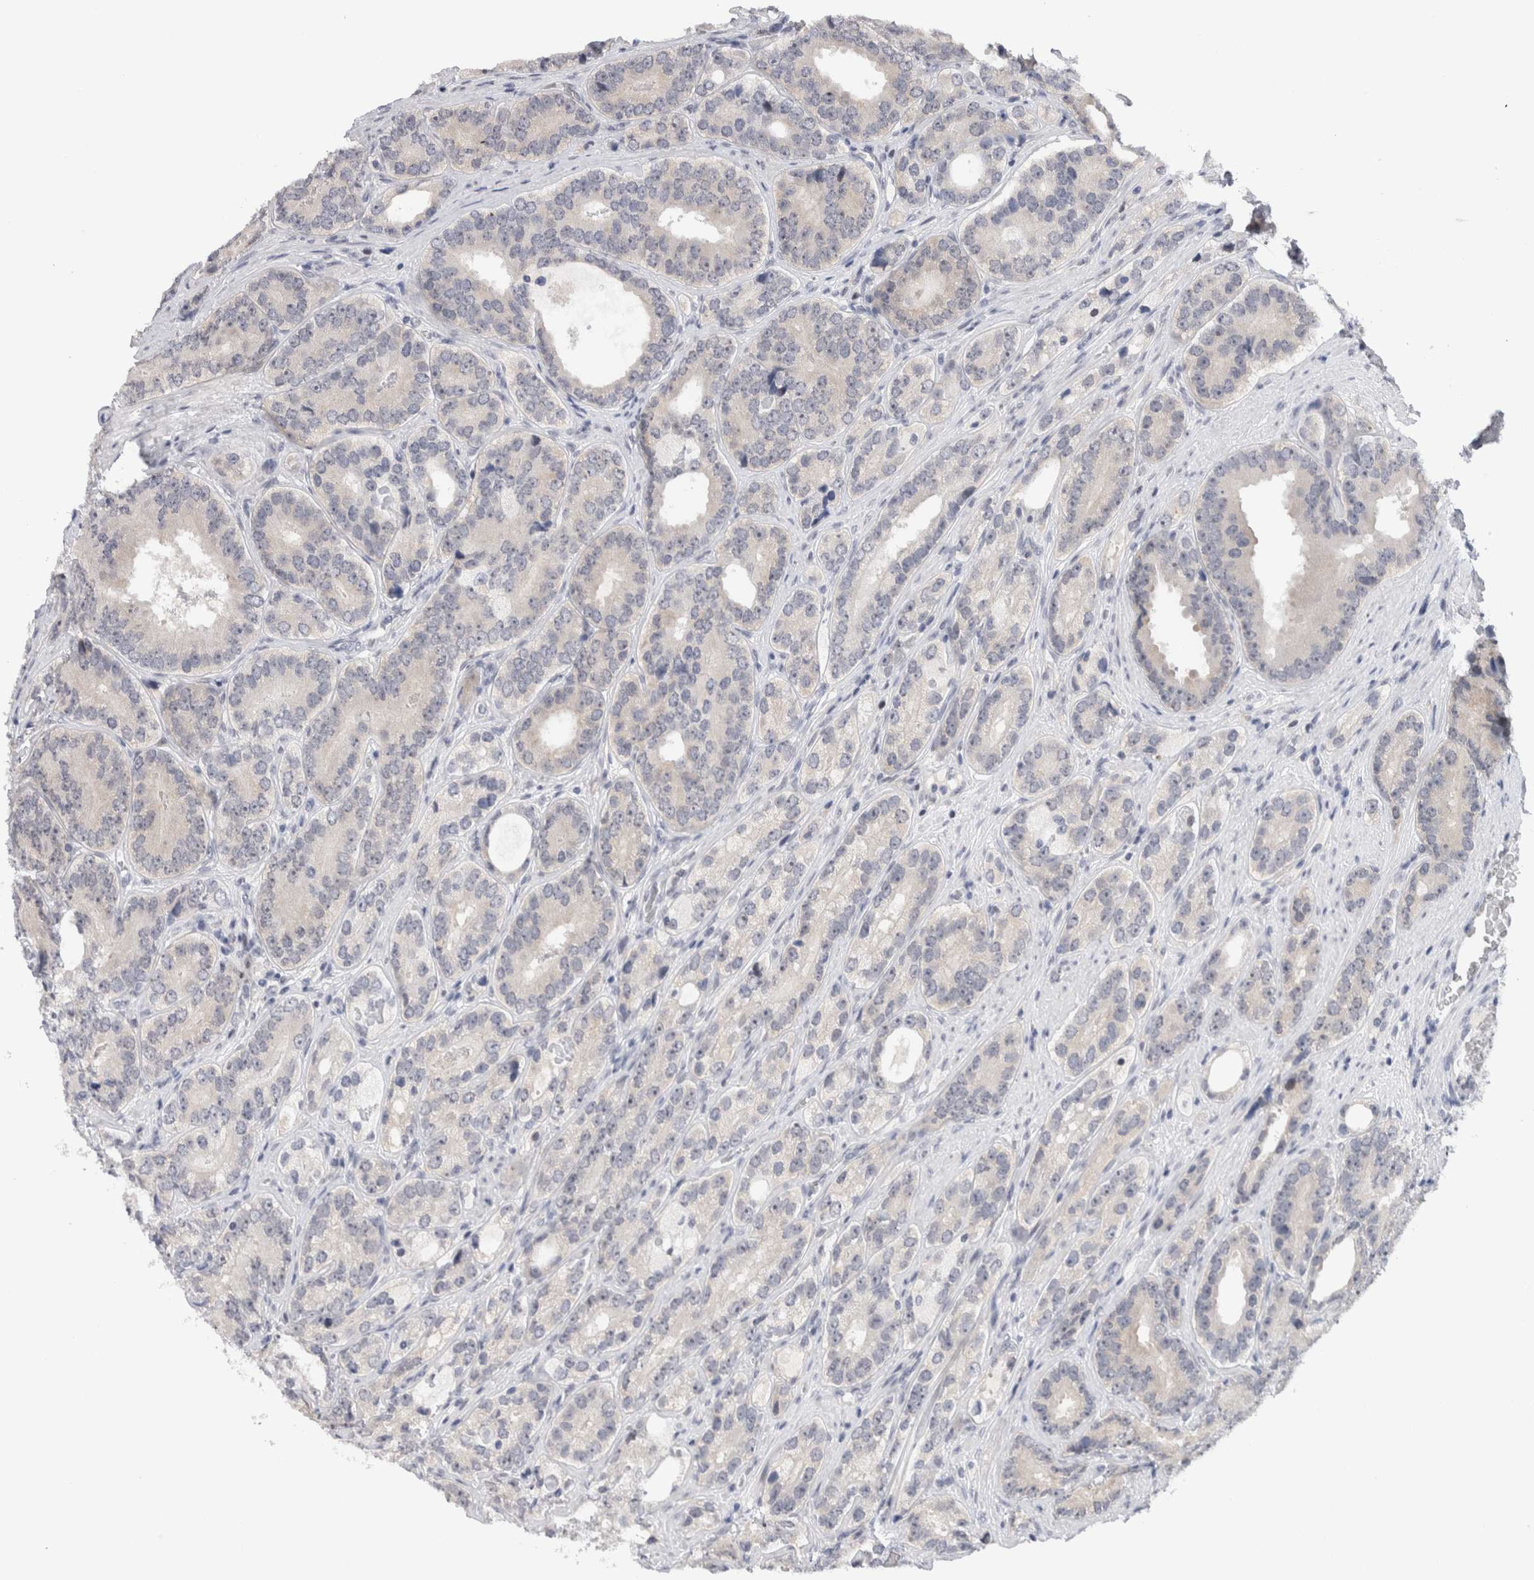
{"staining": {"intensity": "negative", "quantity": "none", "location": "none"}, "tissue": "prostate cancer", "cell_type": "Tumor cells", "image_type": "cancer", "snomed": [{"axis": "morphology", "description": "Adenocarcinoma, High grade"}, {"axis": "topography", "description": "Prostate"}], "caption": "This is an immunohistochemistry image of prostate cancer. There is no staining in tumor cells.", "gene": "ZNF521", "patient": {"sex": "male", "age": 56}}